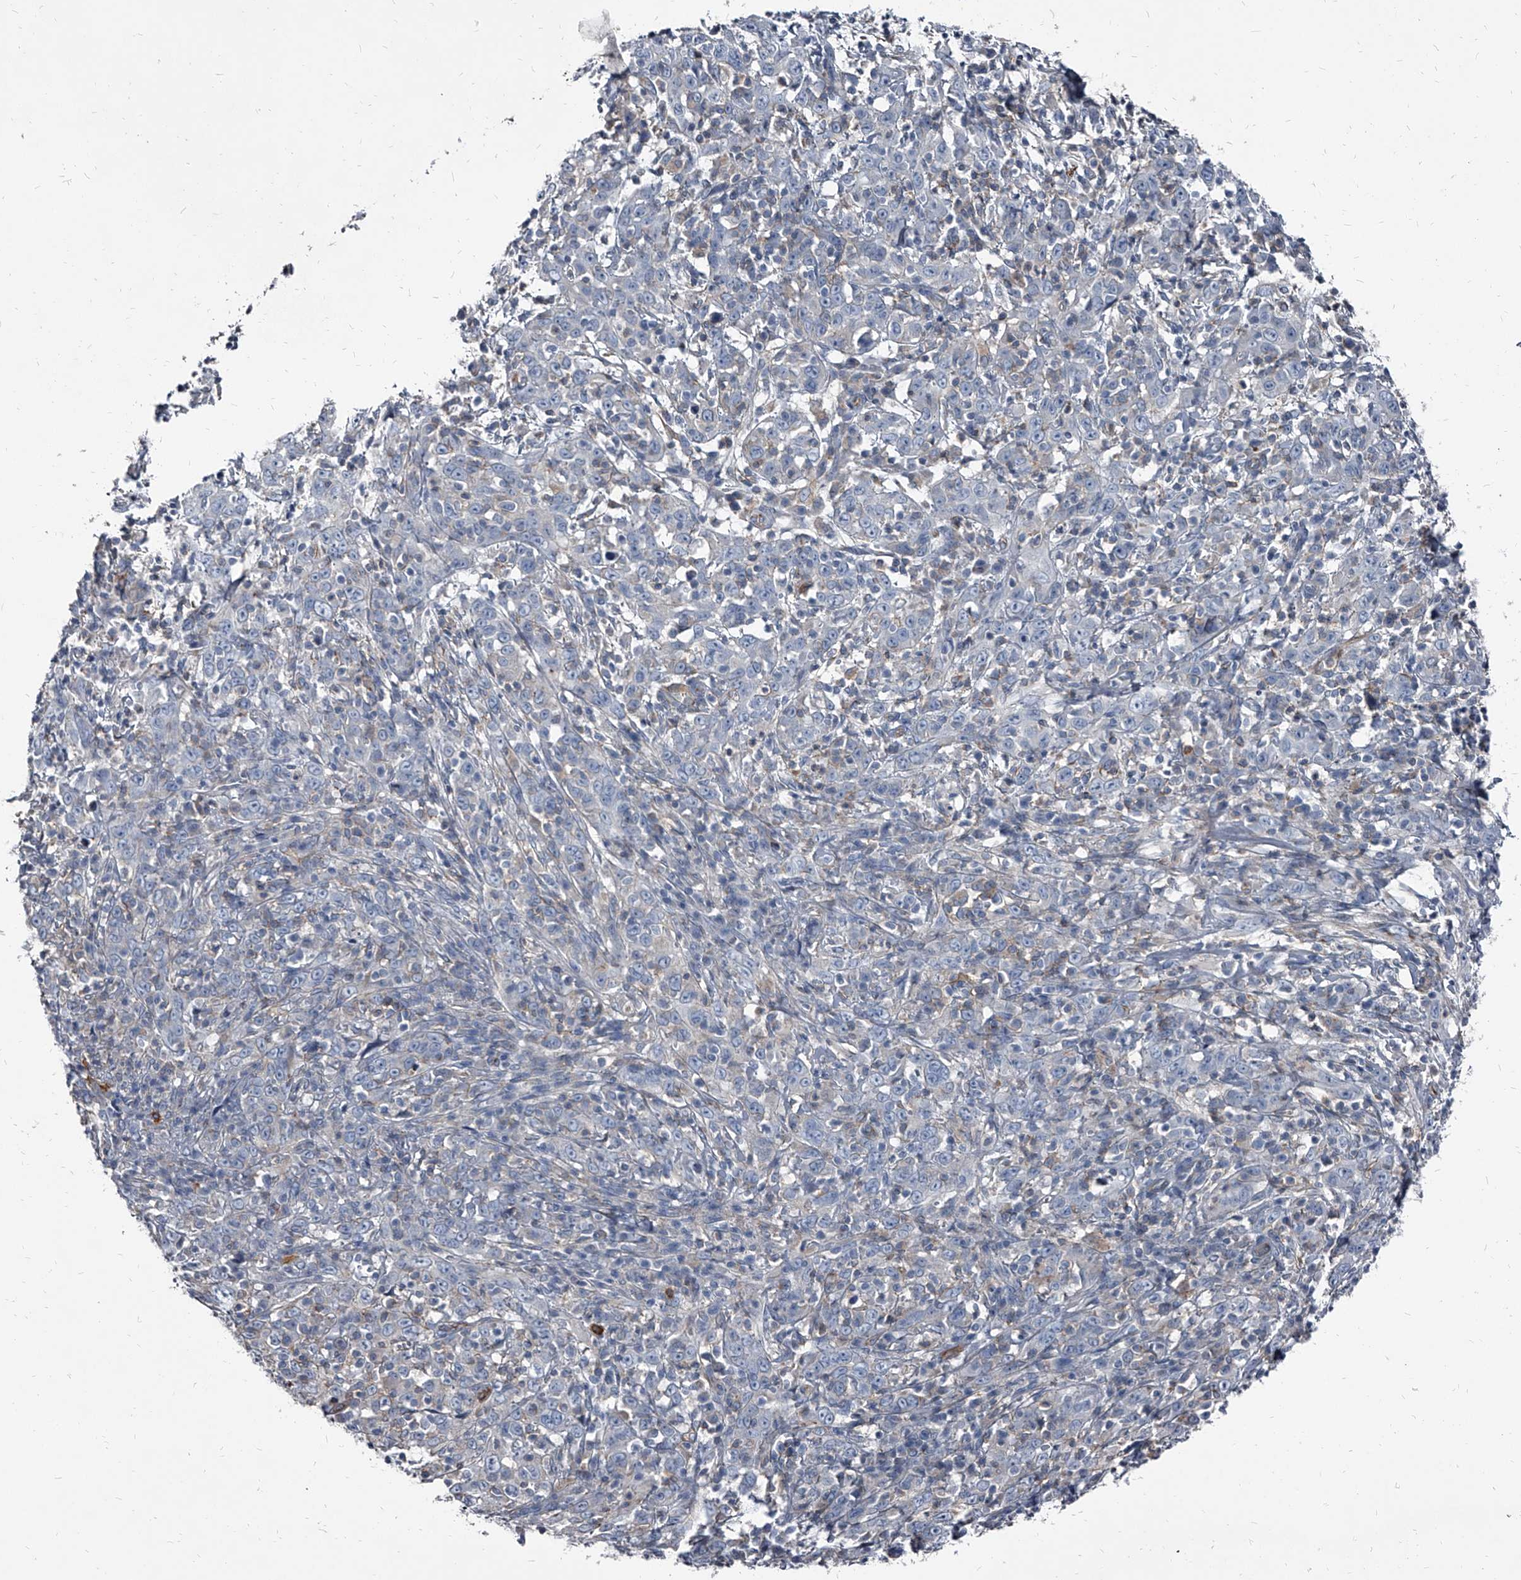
{"staining": {"intensity": "negative", "quantity": "none", "location": "none"}, "tissue": "cervical cancer", "cell_type": "Tumor cells", "image_type": "cancer", "snomed": [{"axis": "morphology", "description": "Squamous cell carcinoma, NOS"}, {"axis": "topography", "description": "Cervix"}], "caption": "An immunohistochemistry image of squamous cell carcinoma (cervical) is shown. There is no staining in tumor cells of squamous cell carcinoma (cervical).", "gene": "PGLYRP3", "patient": {"sex": "female", "age": 46}}